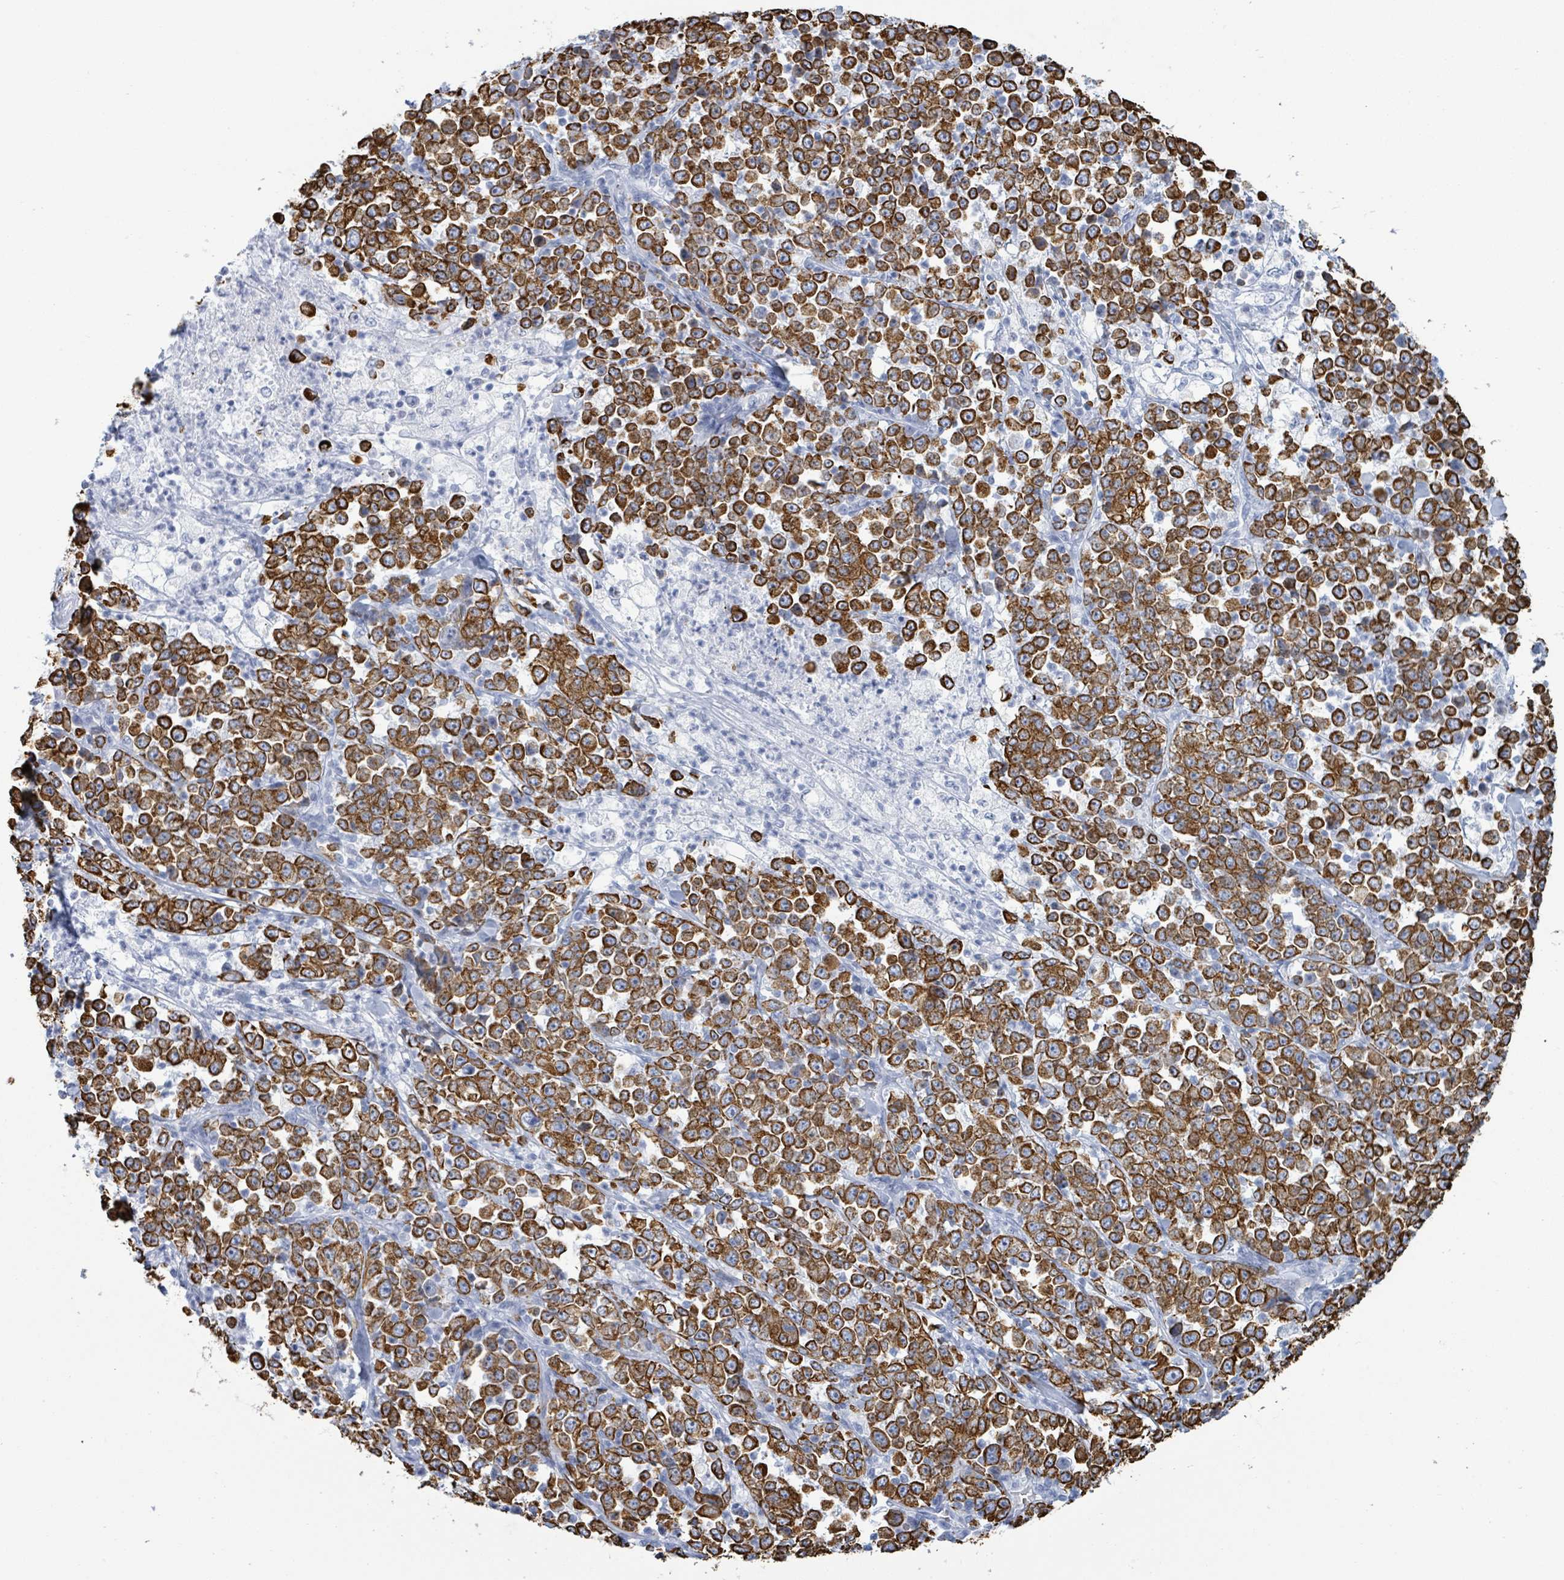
{"staining": {"intensity": "strong", "quantity": ">75%", "location": "cytoplasmic/membranous"}, "tissue": "stomach cancer", "cell_type": "Tumor cells", "image_type": "cancer", "snomed": [{"axis": "morphology", "description": "Normal tissue, NOS"}, {"axis": "morphology", "description": "Adenocarcinoma, NOS"}, {"axis": "topography", "description": "Stomach, upper"}, {"axis": "topography", "description": "Stomach"}], "caption": "Stomach adenocarcinoma stained with DAB (3,3'-diaminobenzidine) immunohistochemistry (IHC) demonstrates high levels of strong cytoplasmic/membranous staining in about >75% of tumor cells.", "gene": "KRT8", "patient": {"sex": "male", "age": 59}}